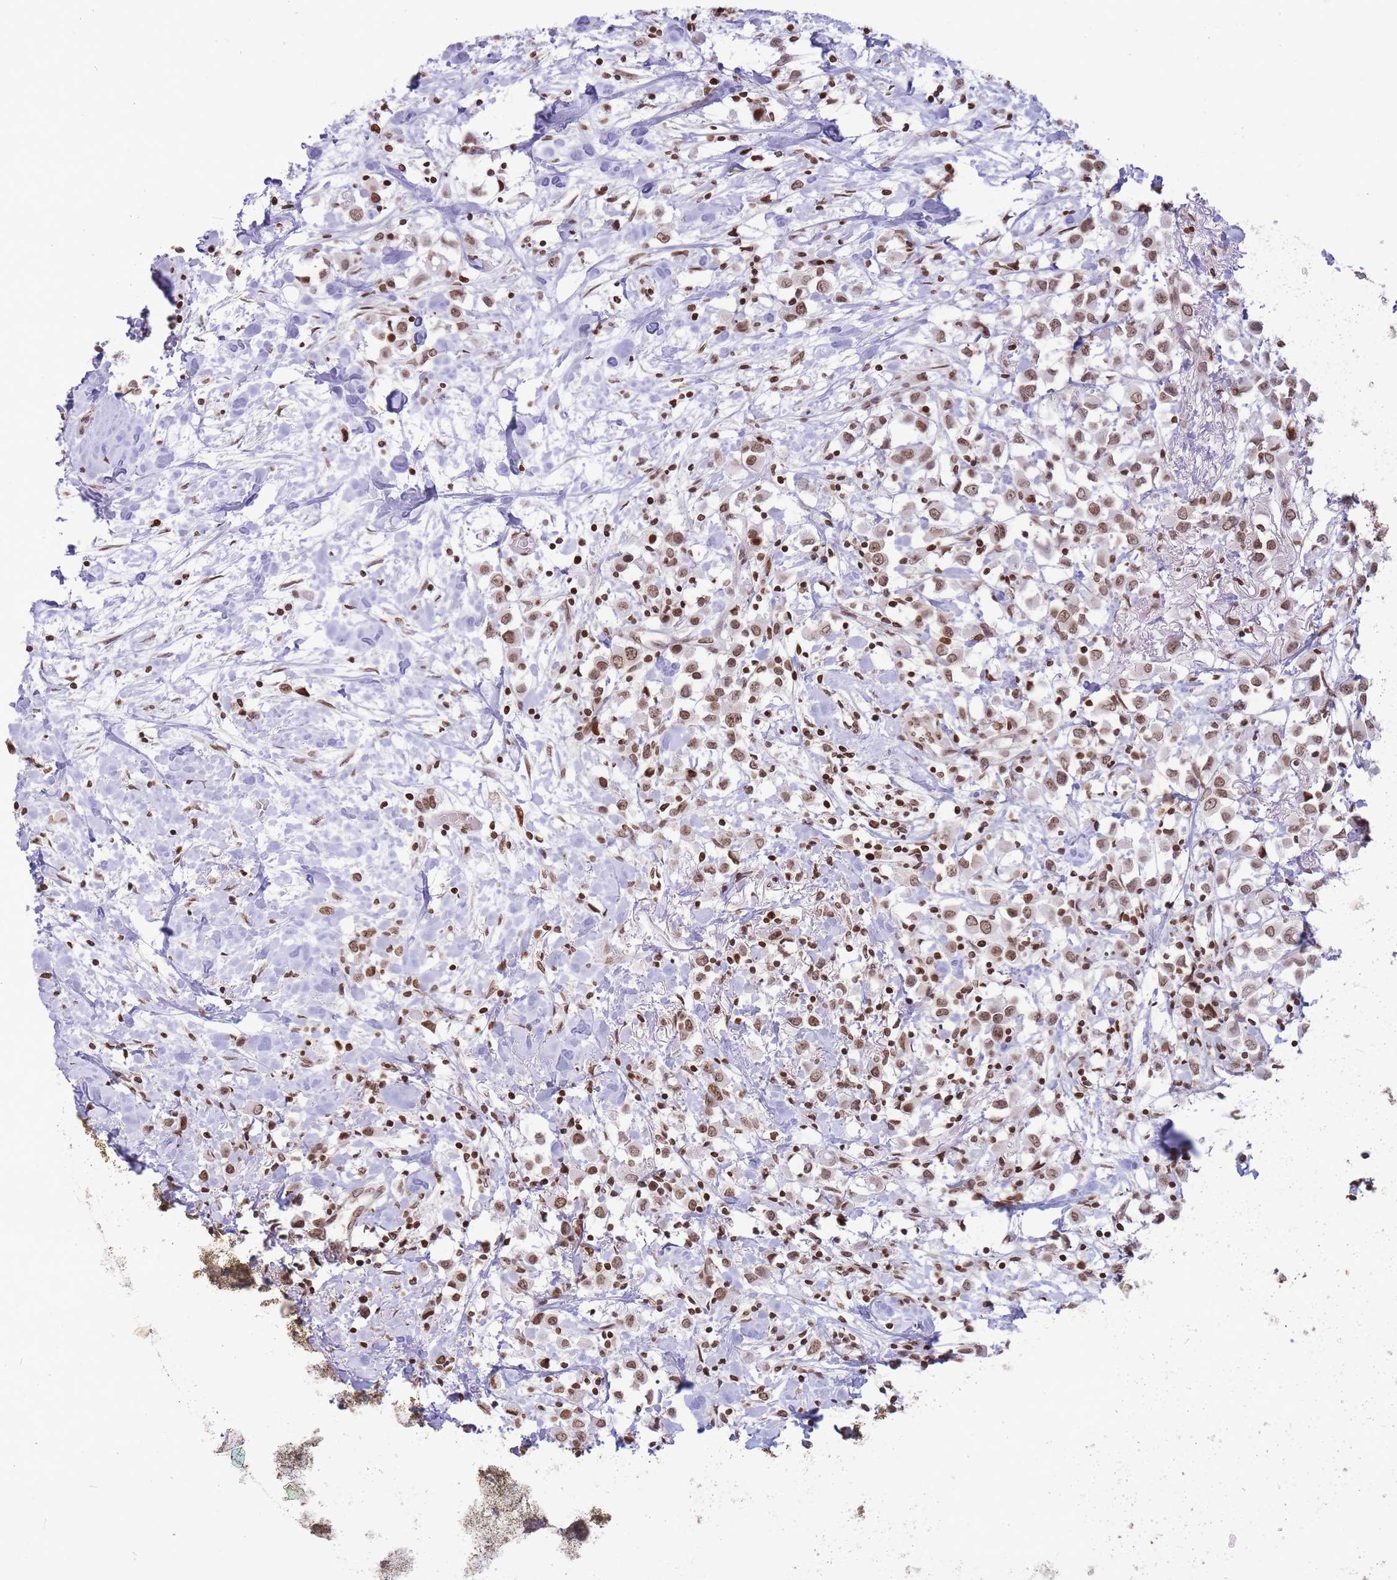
{"staining": {"intensity": "moderate", "quantity": ">75%", "location": "nuclear"}, "tissue": "breast cancer", "cell_type": "Tumor cells", "image_type": "cancer", "snomed": [{"axis": "morphology", "description": "Duct carcinoma"}, {"axis": "topography", "description": "Breast"}], "caption": "Brown immunohistochemical staining in intraductal carcinoma (breast) exhibits moderate nuclear positivity in approximately >75% of tumor cells. The protein is shown in brown color, while the nuclei are stained blue.", "gene": "SHISAL1", "patient": {"sex": "female", "age": 61}}